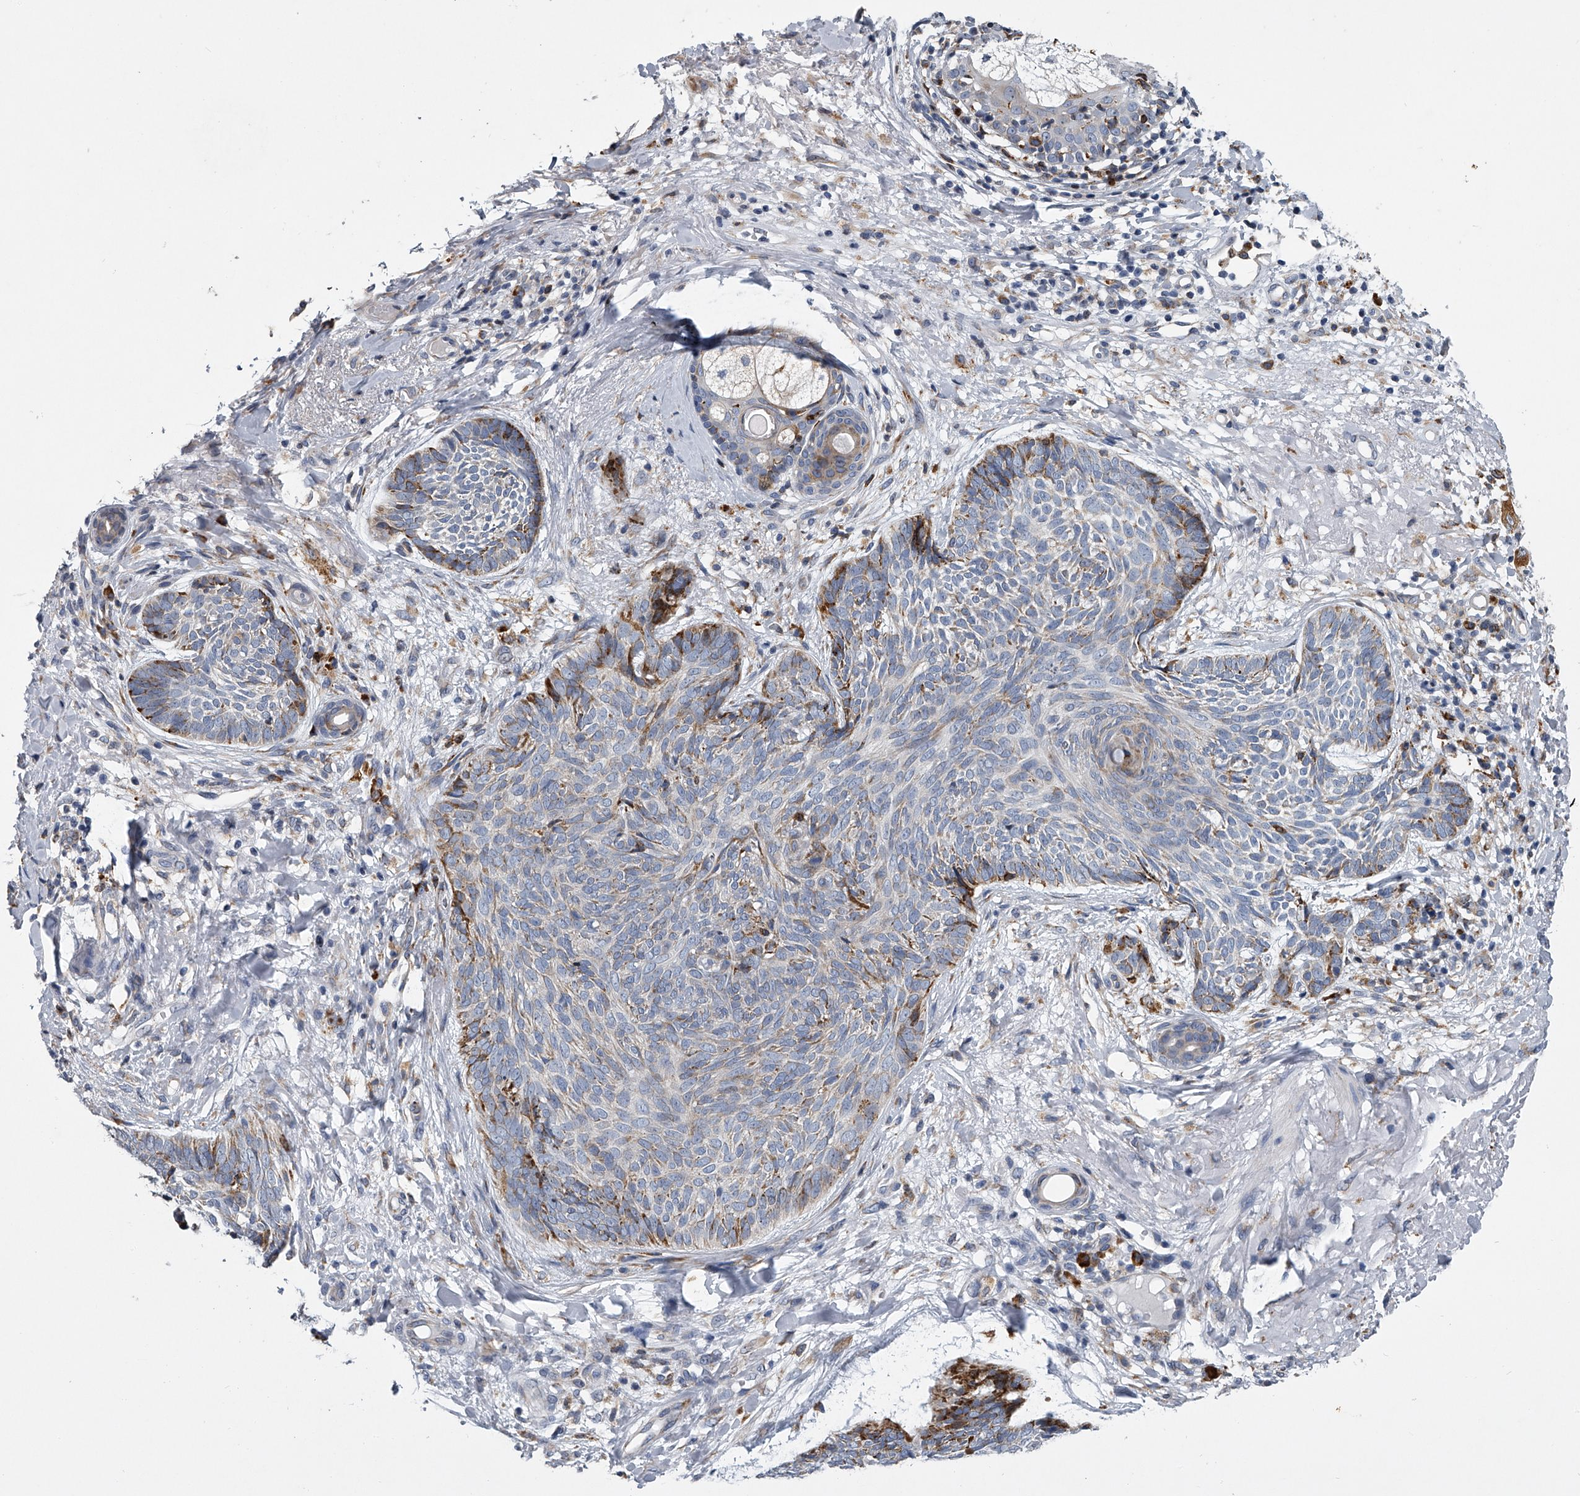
{"staining": {"intensity": "moderate", "quantity": "<25%", "location": "cytoplasmic/membranous"}, "tissue": "skin cancer", "cell_type": "Tumor cells", "image_type": "cancer", "snomed": [{"axis": "morphology", "description": "Basal cell carcinoma"}, {"axis": "topography", "description": "Skin"}], "caption": "Protein staining shows moderate cytoplasmic/membranous staining in about <25% of tumor cells in skin basal cell carcinoma.", "gene": "TMEM63C", "patient": {"sex": "male", "age": 85}}